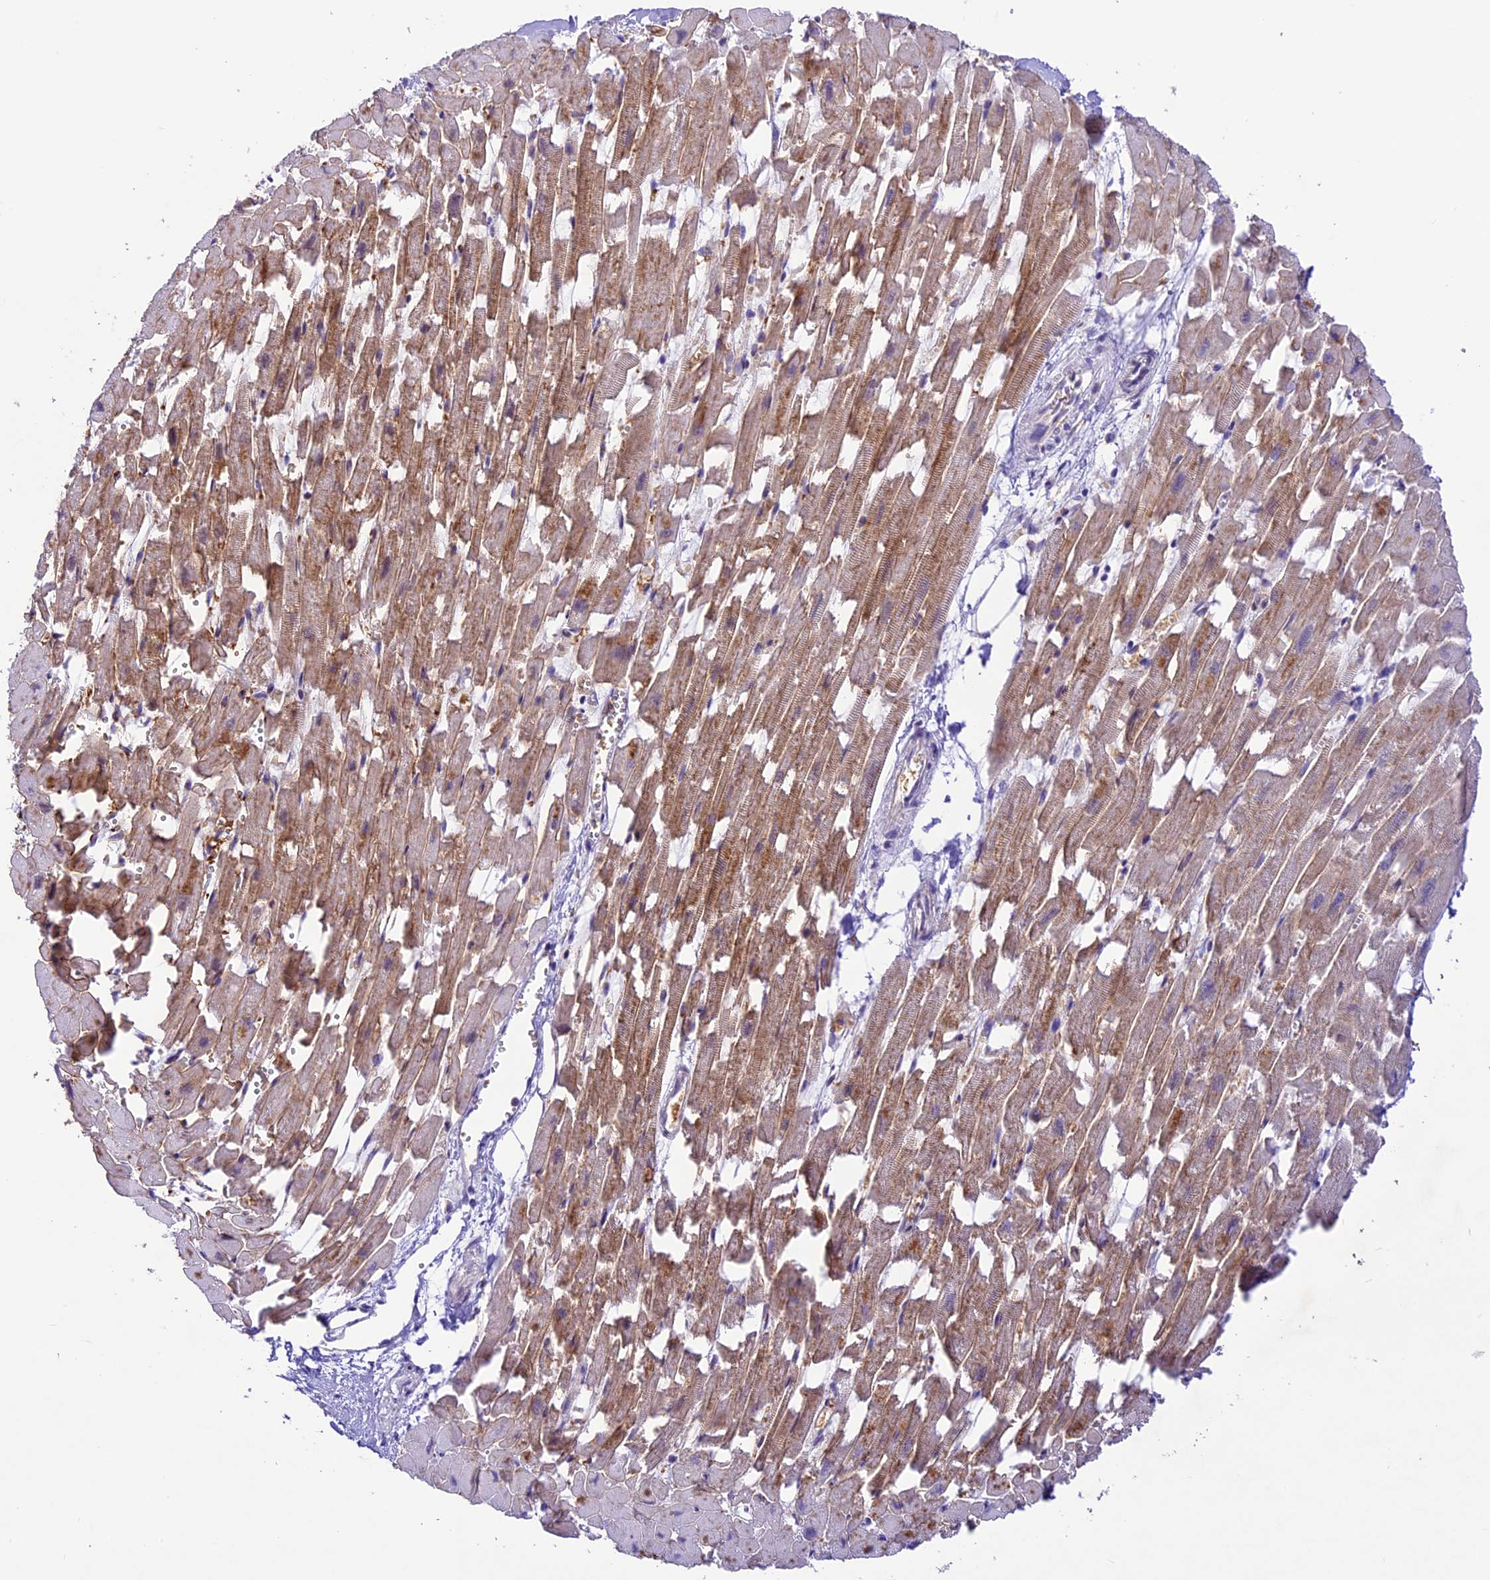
{"staining": {"intensity": "moderate", "quantity": ">75%", "location": "cytoplasmic/membranous"}, "tissue": "heart muscle", "cell_type": "Cardiomyocytes", "image_type": "normal", "snomed": [{"axis": "morphology", "description": "Normal tissue, NOS"}, {"axis": "topography", "description": "Heart"}], "caption": "Immunohistochemical staining of unremarkable heart muscle reveals >75% levels of moderate cytoplasmic/membranous protein positivity in approximately >75% of cardiomyocytes.", "gene": "SHKBP1", "patient": {"sex": "female", "age": 64}}